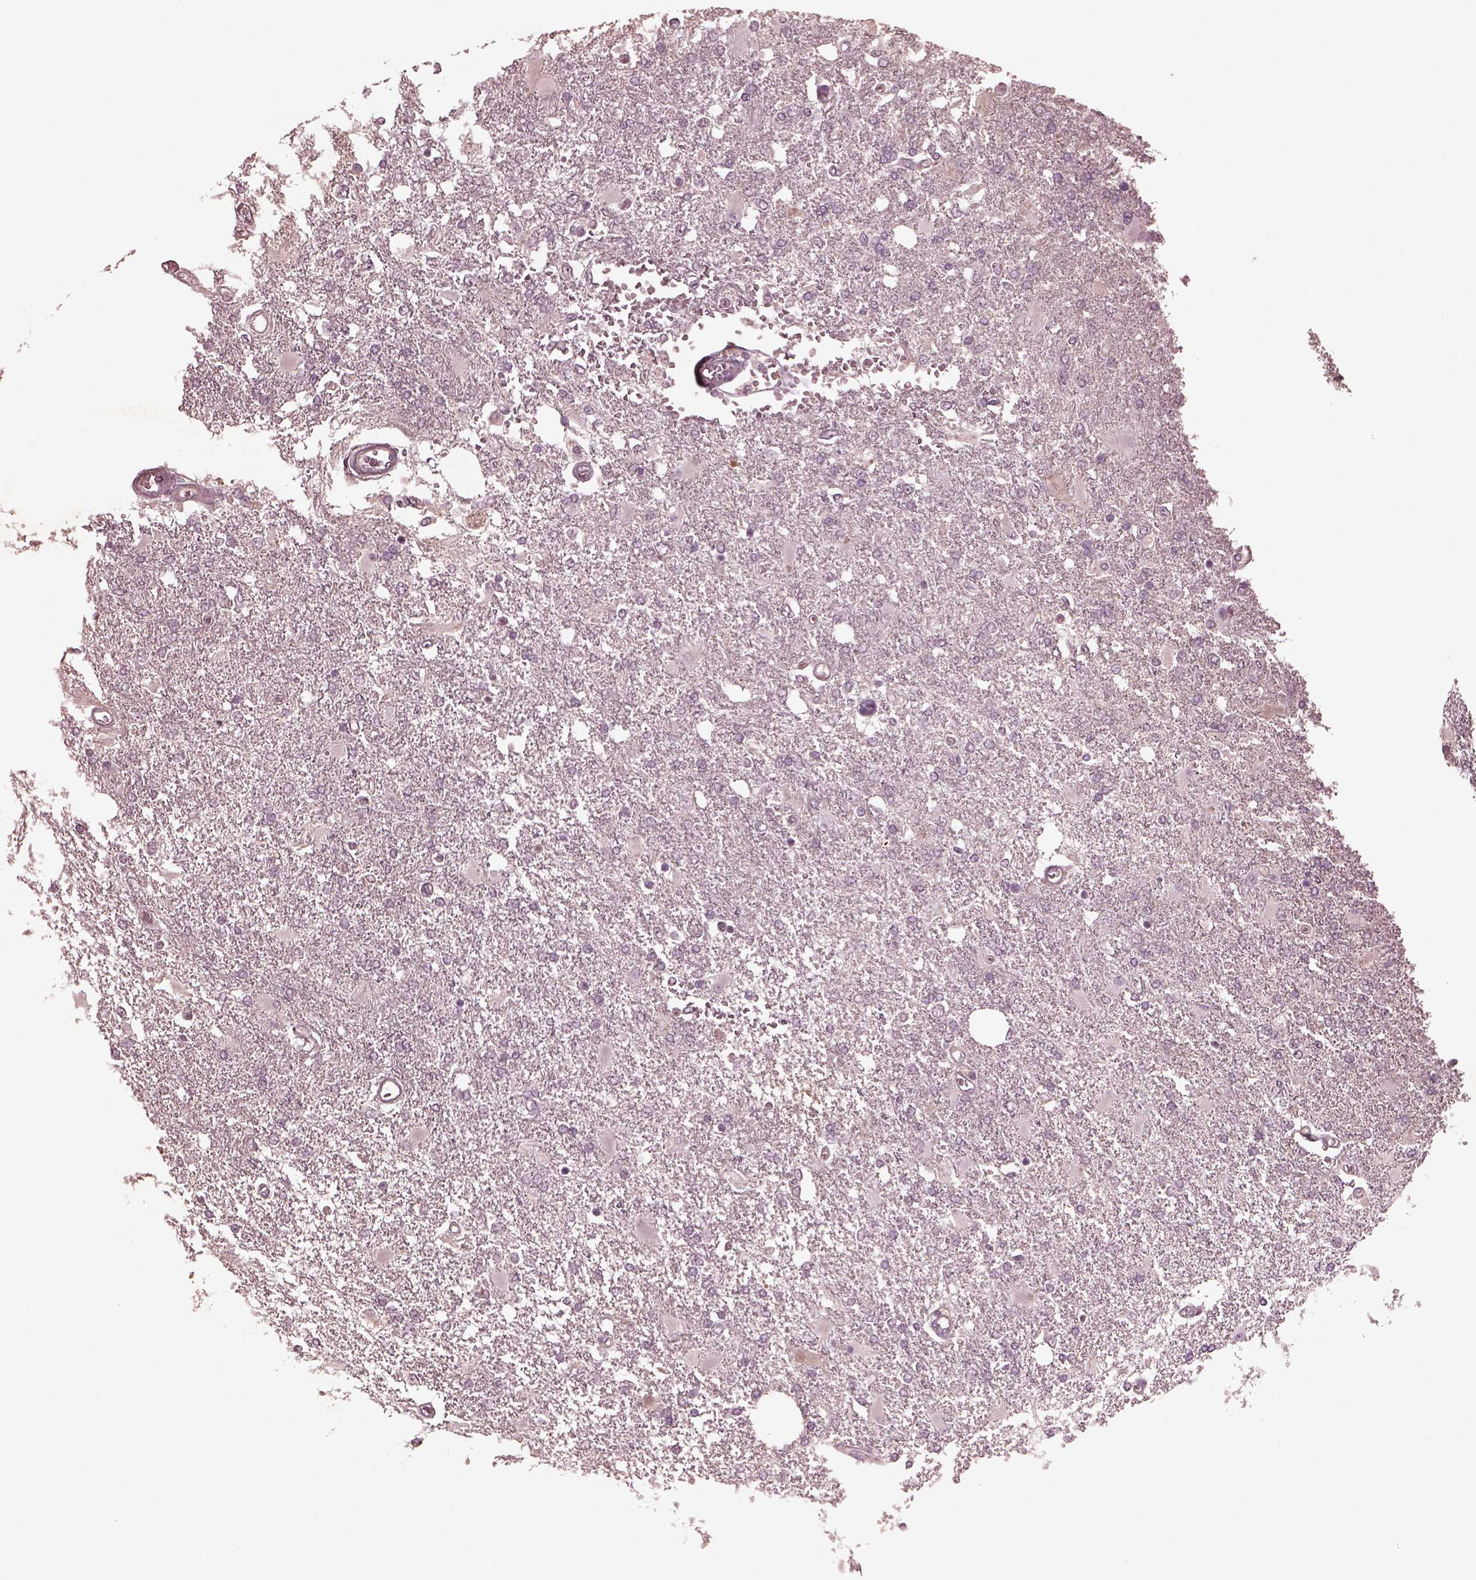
{"staining": {"intensity": "negative", "quantity": "none", "location": "none"}, "tissue": "glioma", "cell_type": "Tumor cells", "image_type": "cancer", "snomed": [{"axis": "morphology", "description": "Glioma, malignant, High grade"}, {"axis": "topography", "description": "Cerebral cortex"}], "caption": "A micrograph of glioma stained for a protein demonstrates no brown staining in tumor cells.", "gene": "VWA5B1", "patient": {"sex": "male", "age": 79}}